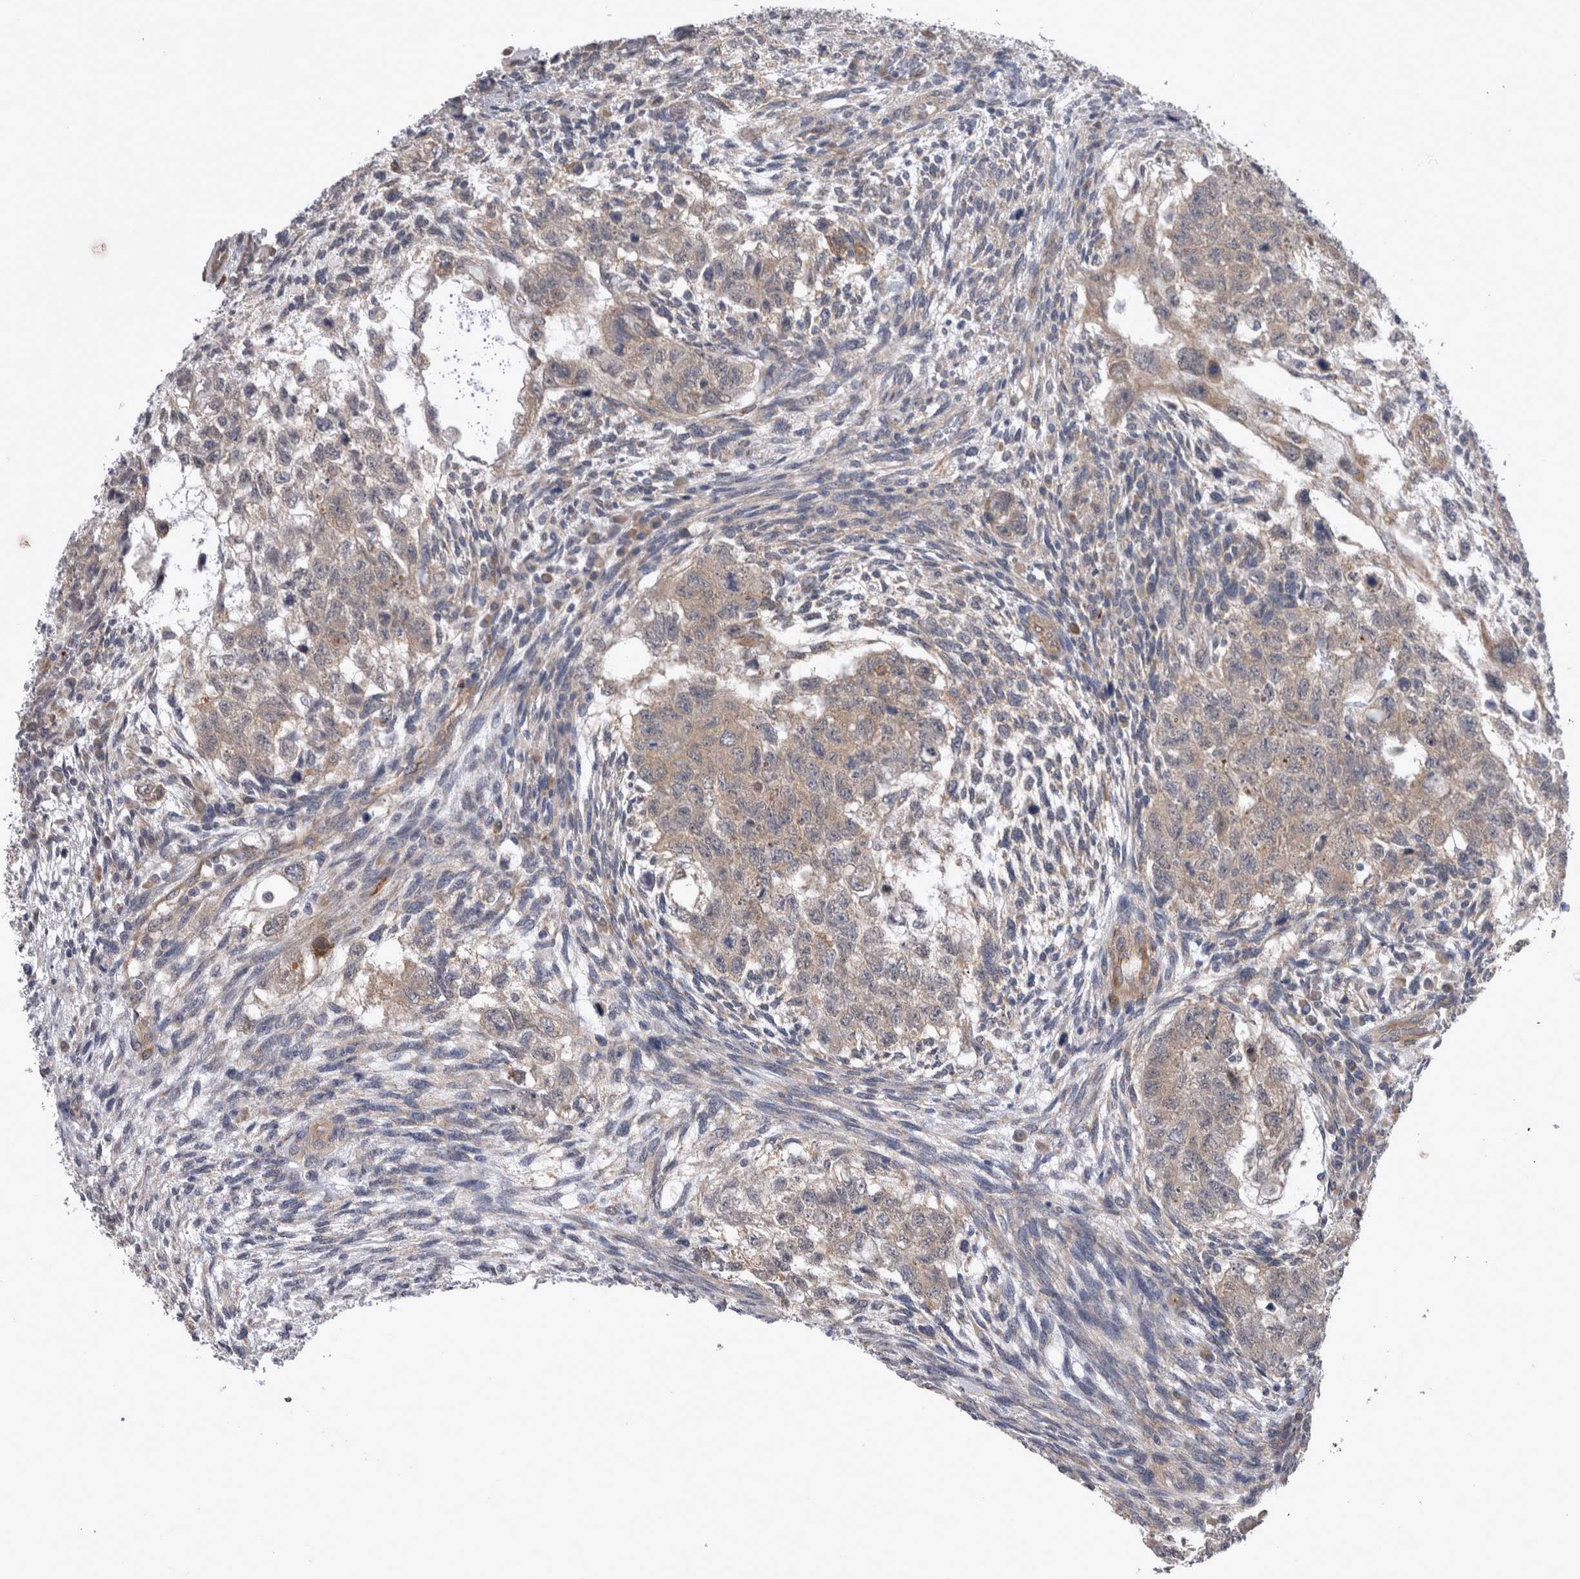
{"staining": {"intensity": "weak", "quantity": "25%-75%", "location": "cytoplasmic/membranous"}, "tissue": "testis cancer", "cell_type": "Tumor cells", "image_type": "cancer", "snomed": [{"axis": "morphology", "description": "Normal tissue, NOS"}, {"axis": "morphology", "description": "Carcinoma, Embryonal, NOS"}, {"axis": "topography", "description": "Testis"}], "caption": "This is an image of immunohistochemistry staining of testis embryonal carcinoma, which shows weak positivity in the cytoplasmic/membranous of tumor cells.", "gene": "DDX6", "patient": {"sex": "male", "age": 36}}